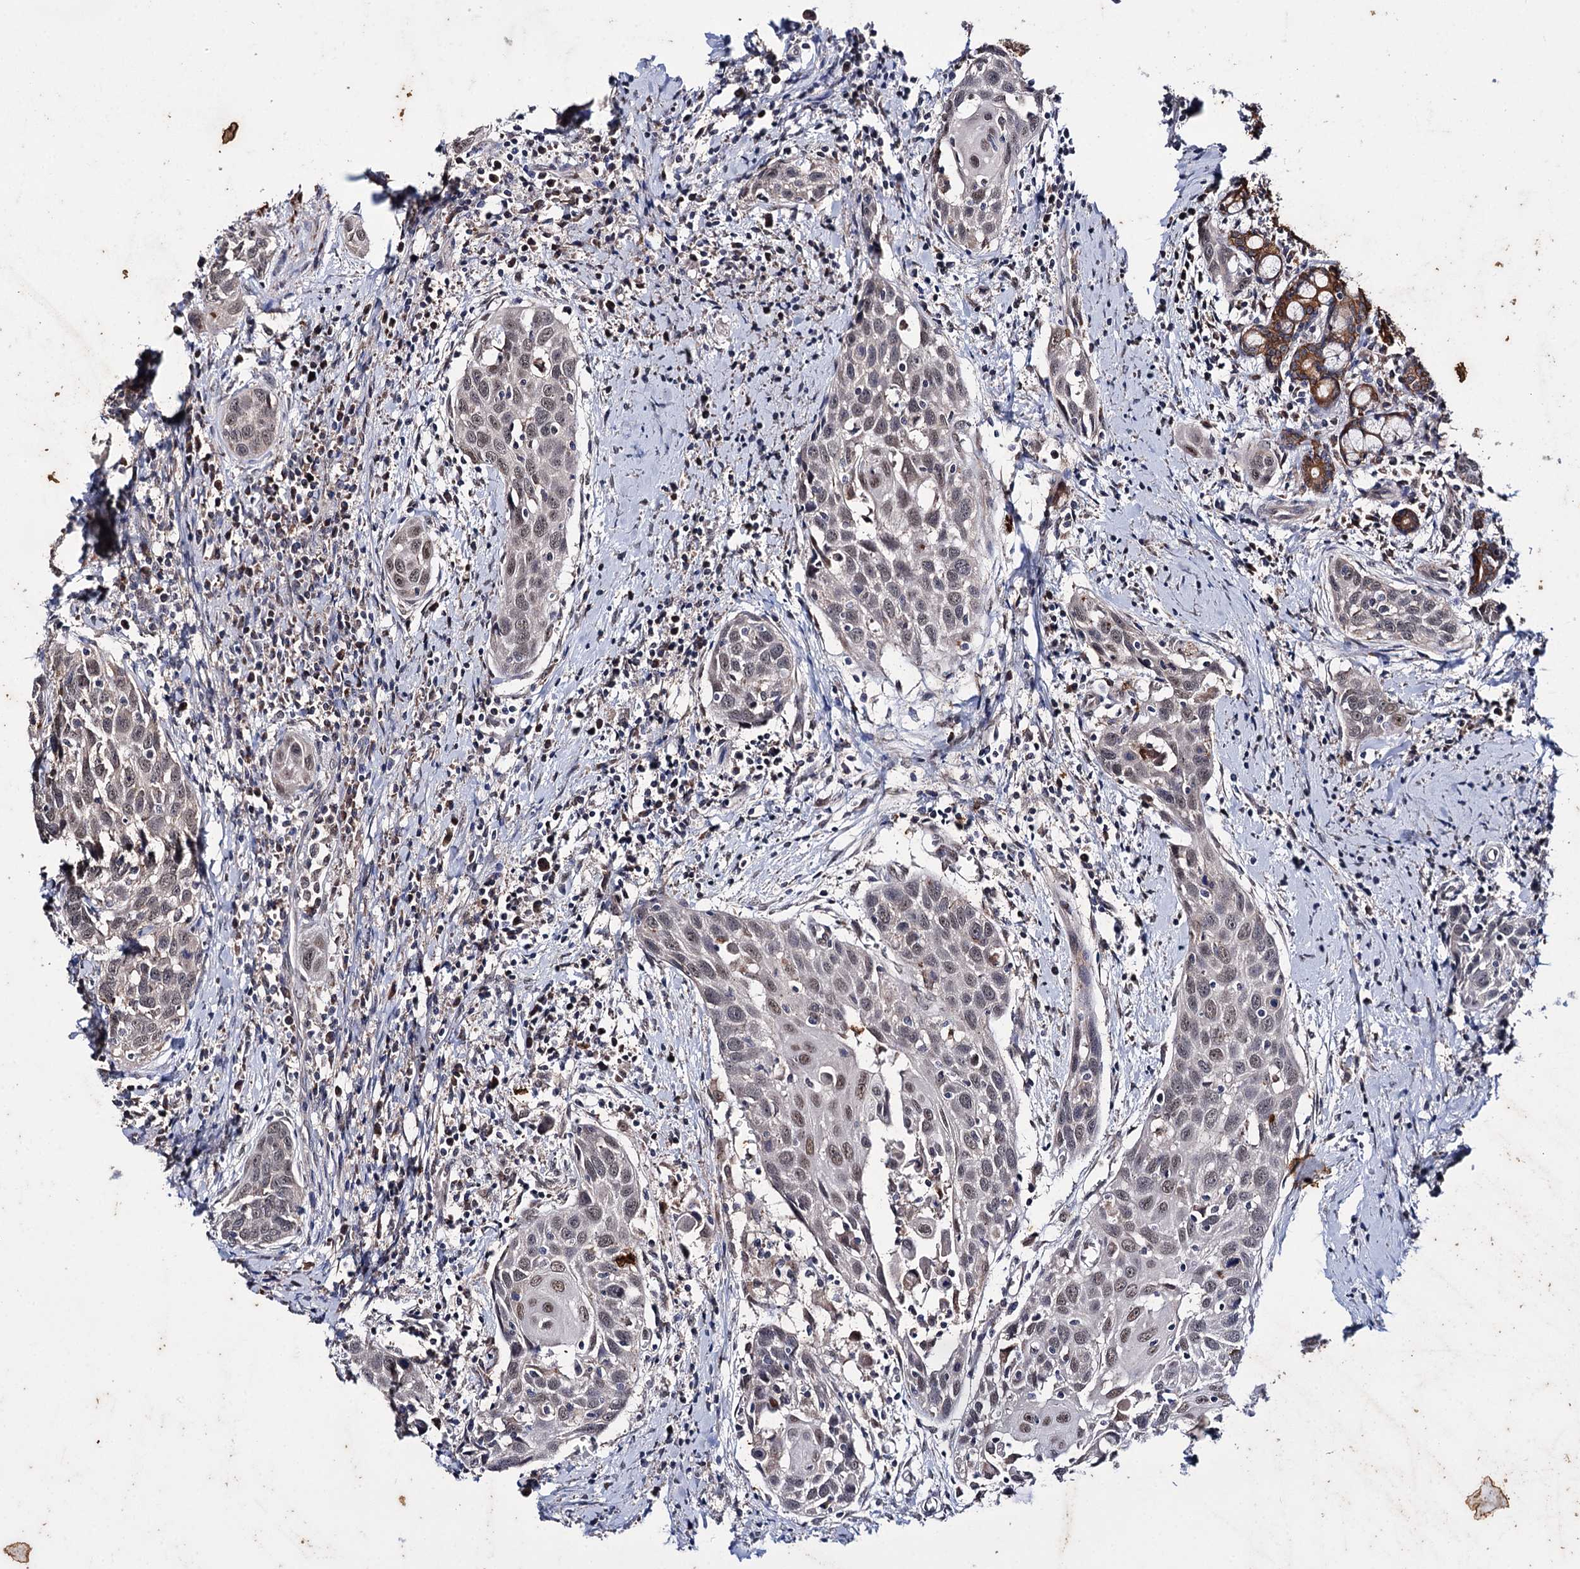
{"staining": {"intensity": "moderate", "quantity": ">75%", "location": "nuclear"}, "tissue": "head and neck cancer", "cell_type": "Tumor cells", "image_type": "cancer", "snomed": [{"axis": "morphology", "description": "Squamous cell carcinoma, NOS"}, {"axis": "topography", "description": "Oral tissue"}, {"axis": "topography", "description": "Head-Neck"}], "caption": "Head and neck cancer stained for a protein reveals moderate nuclear positivity in tumor cells.", "gene": "CLPB", "patient": {"sex": "female", "age": 50}}